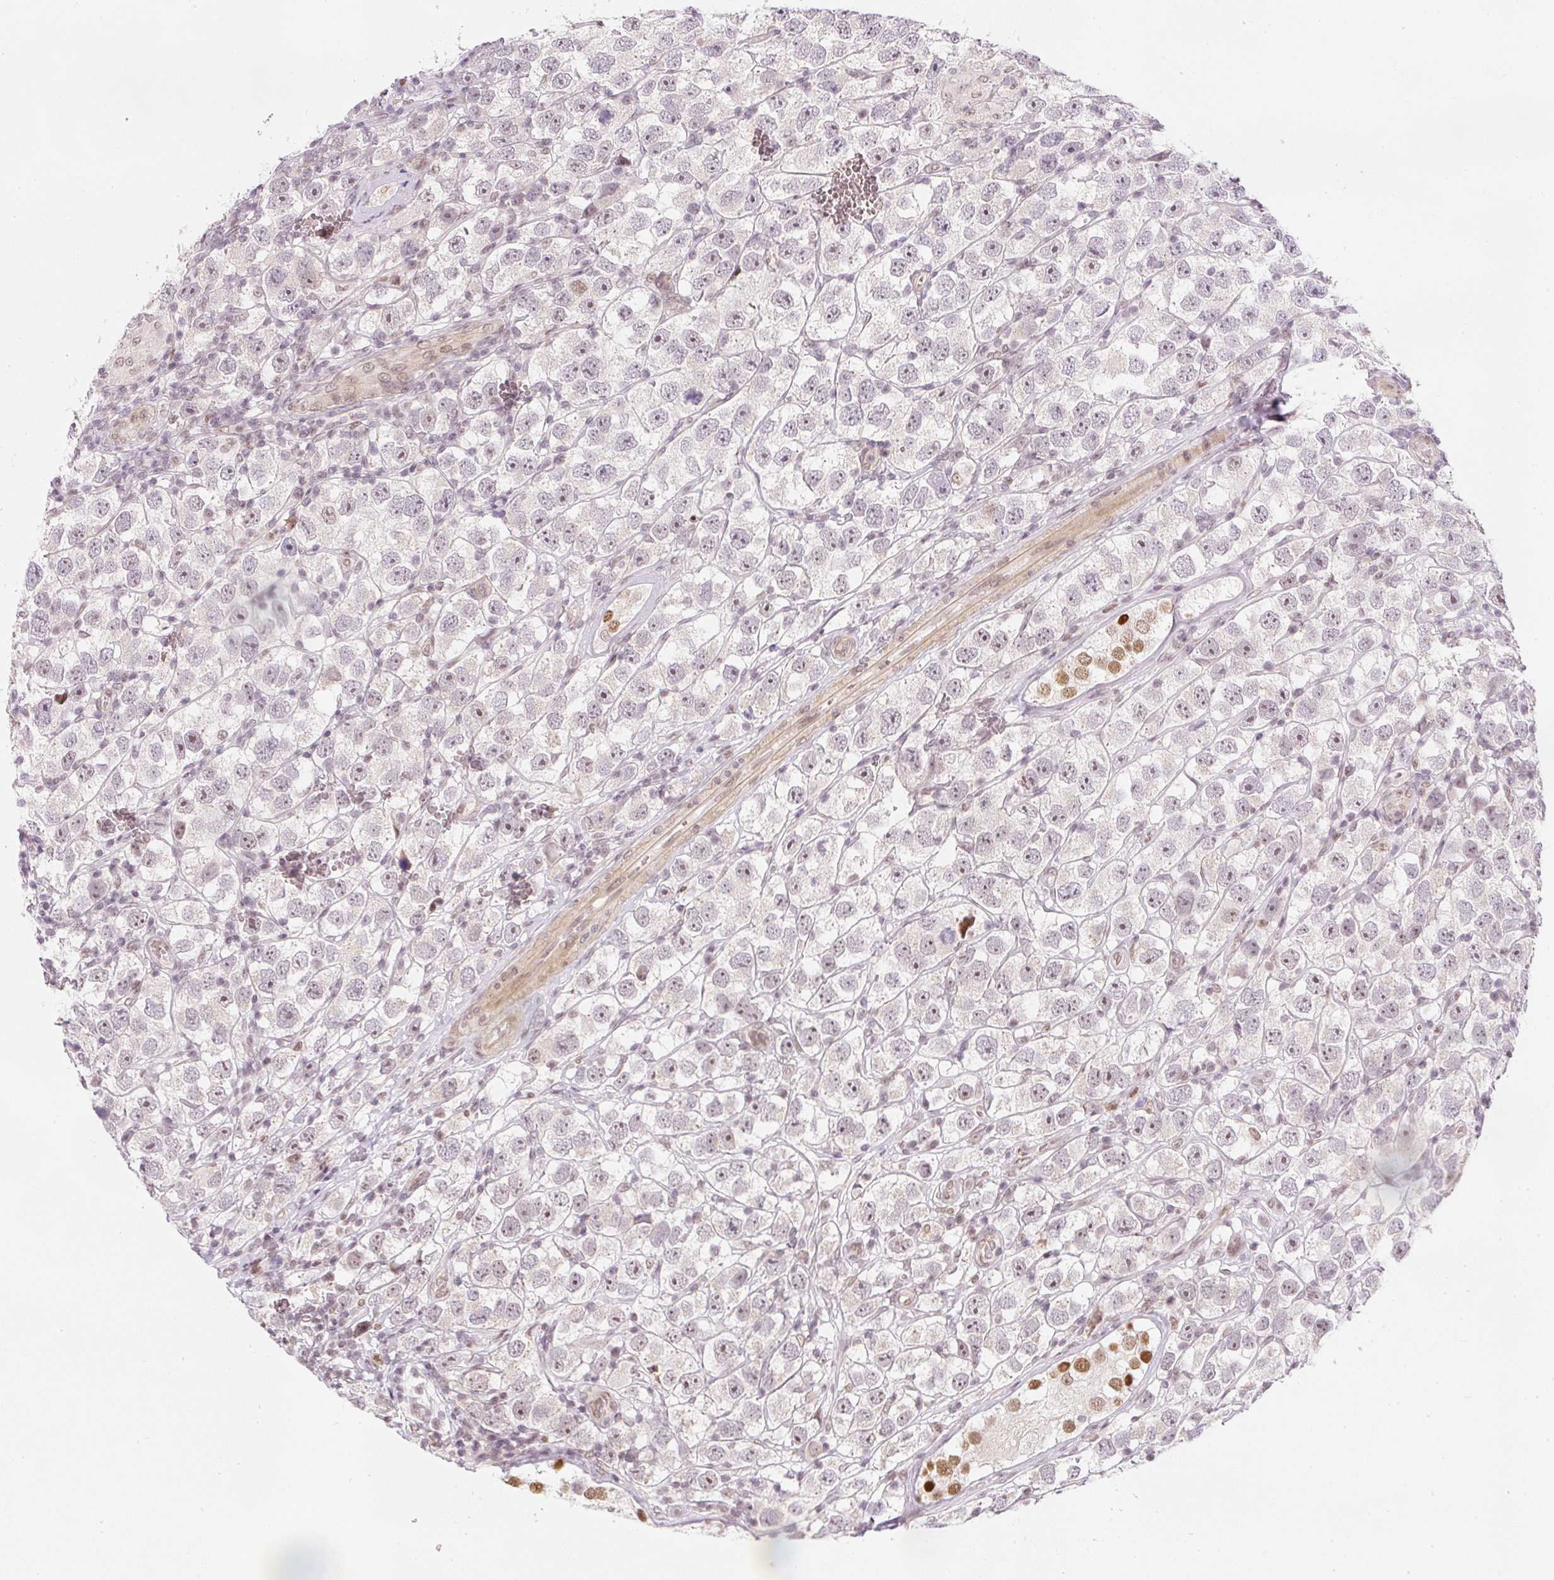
{"staining": {"intensity": "weak", "quantity": ">75%", "location": "nuclear"}, "tissue": "testis cancer", "cell_type": "Tumor cells", "image_type": "cancer", "snomed": [{"axis": "morphology", "description": "Seminoma, NOS"}, {"axis": "topography", "description": "Testis"}], "caption": "High-magnification brightfield microscopy of testis cancer stained with DAB (3,3'-diaminobenzidine) (brown) and counterstained with hematoxylin (blue). tumor cells exhibit weak nuclear positivity is present in approximately>75% of cells. Nuclei are stained in blue.", "gene": "DPPA4", "patient": {"sex": "male", "age": 26}}